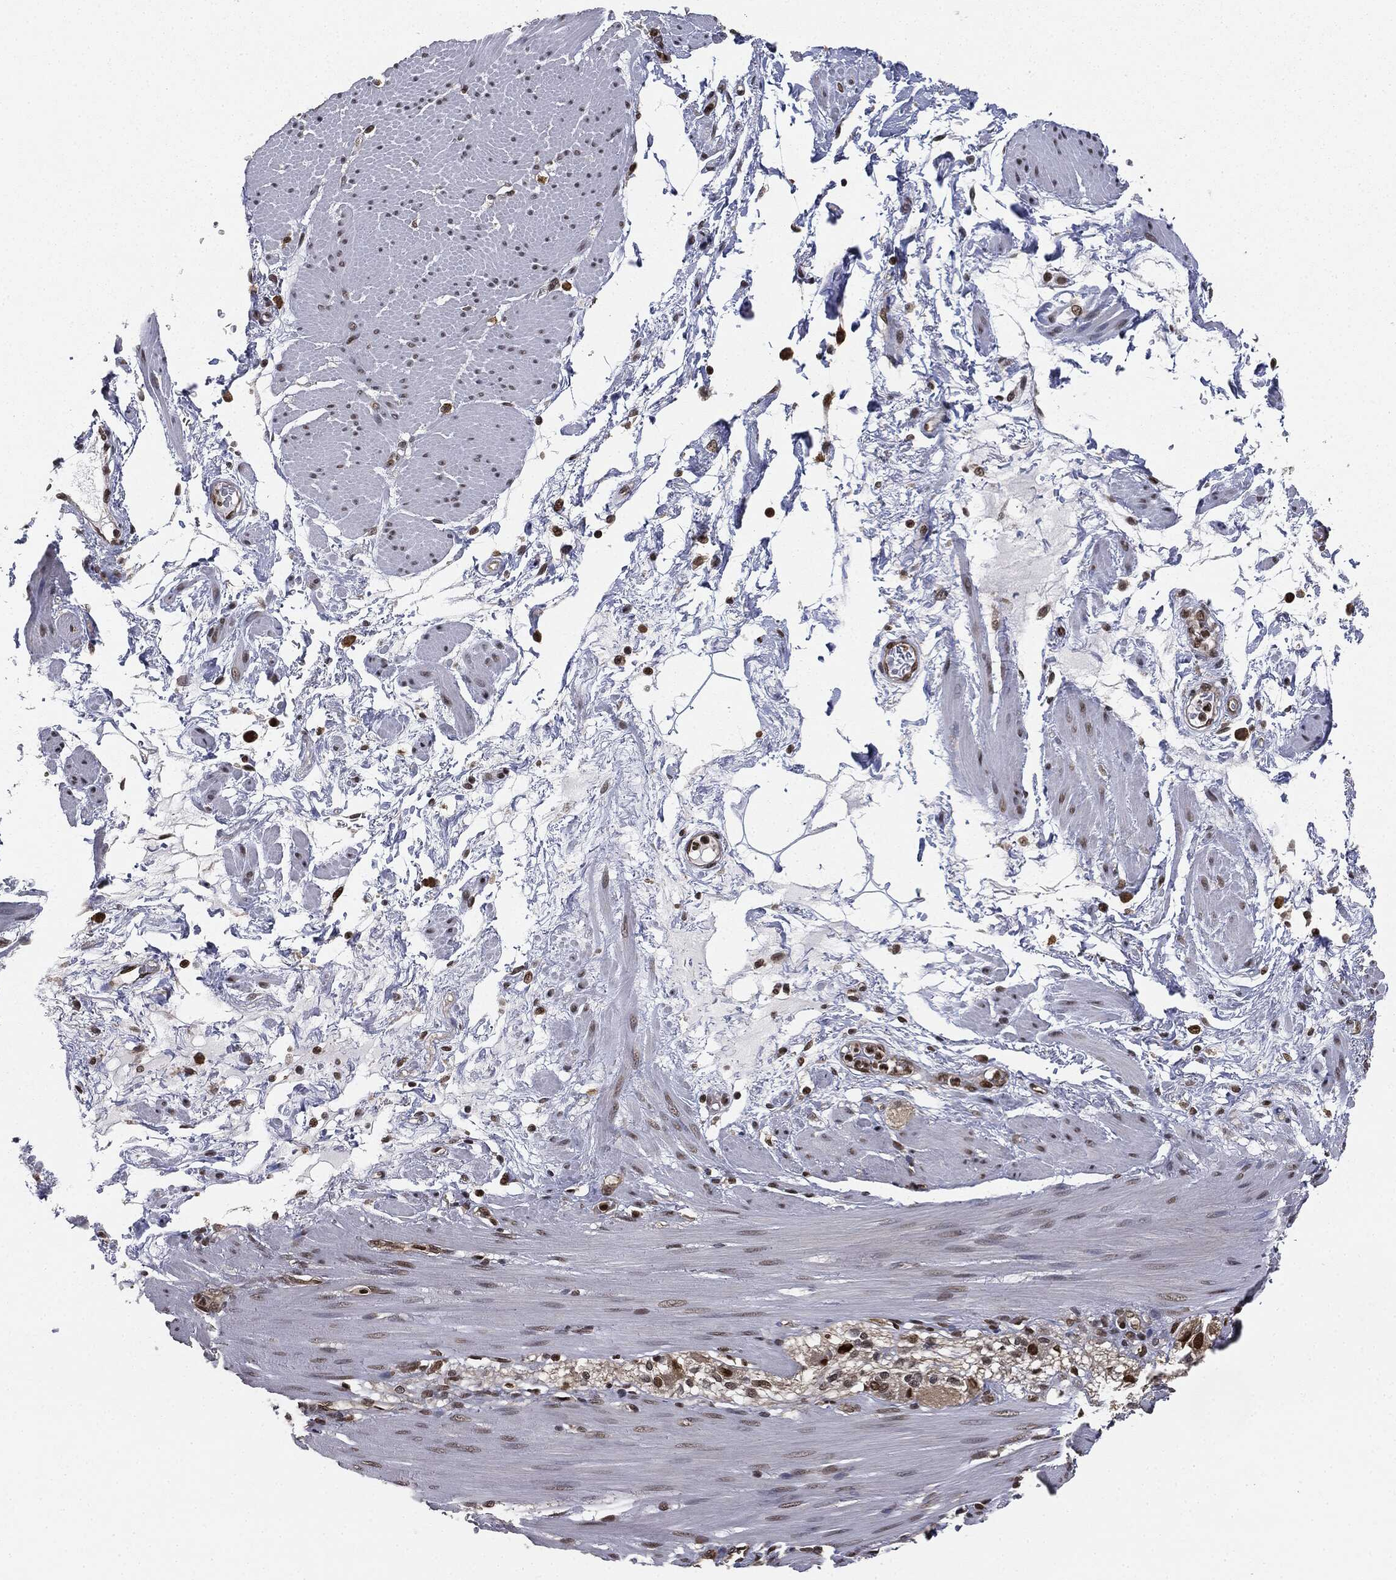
{"staining": {"intensity": "moderate", "quantity": ">75%", "location": "nuclear"}, "tissue": "smooth muscle", "cell_type": "Smooth muscle cells", "image_type": "normal", "snomed": [{"axis": "morphology", "description": "Normal tissue, NOS"}, {"axis": "topography", "description": "Smooth muscle"}, {"axis": "topography", "description": "Anal"}], "caption": "IHC of benign human smooth muscle exhibits medium levels of moderate nuclear expression in approximately >75% of smooth muscle cells.", "gene": "TBC1D22A", "patient": {"sex": "male", "age": 83}}